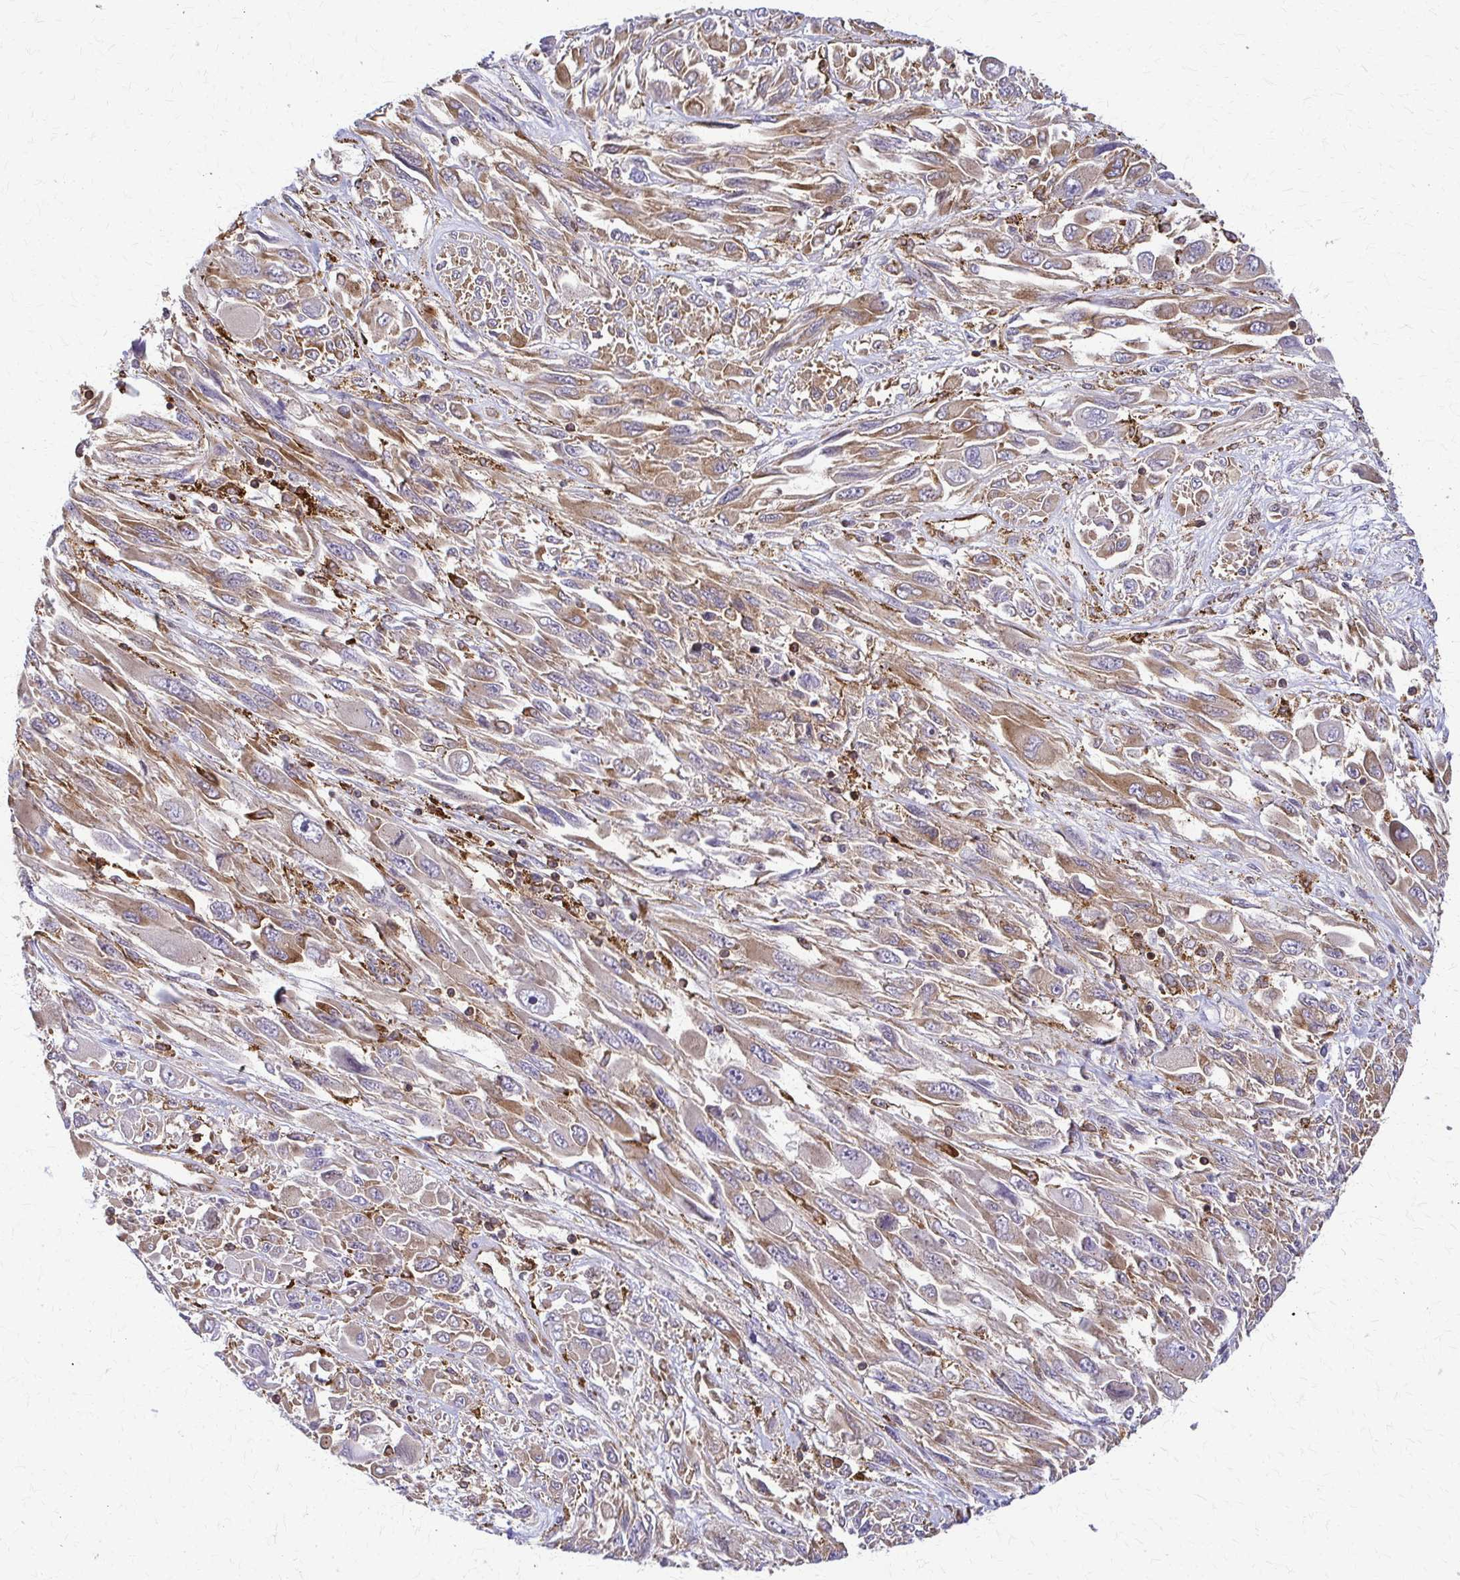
{"staining": {"intensity": "moderate", "quantity": "25%-75%", "location": "cytoplasmic/membranous"}, "tissue": "melanoma", "cell_type": "Tumor cells", "image_type": "cancer", "snomed": [{"axis": "morphology", "description": "Malignant melanoma, NOS"}, {"axis": "topography", "description": "Skin"}], "caption": "High-magnification brightfield microscopy of malignant melanoma stained with DAB (3,3'-diaminobenzidine) (brown) and counterstained with hematoxylin (blue). tumor cells exhibit moderate cytoplasmic/membranous staining is present in approximately25%-75% of cells. The protein of interest is stained brown, and the nuclei are stained in blue (DAB (3,3'-diaminobenzidine) IHC with brightfield microscopy, high magnification).", "gene": "WASF2", "patient": {"sex": "female", "age": 91}}